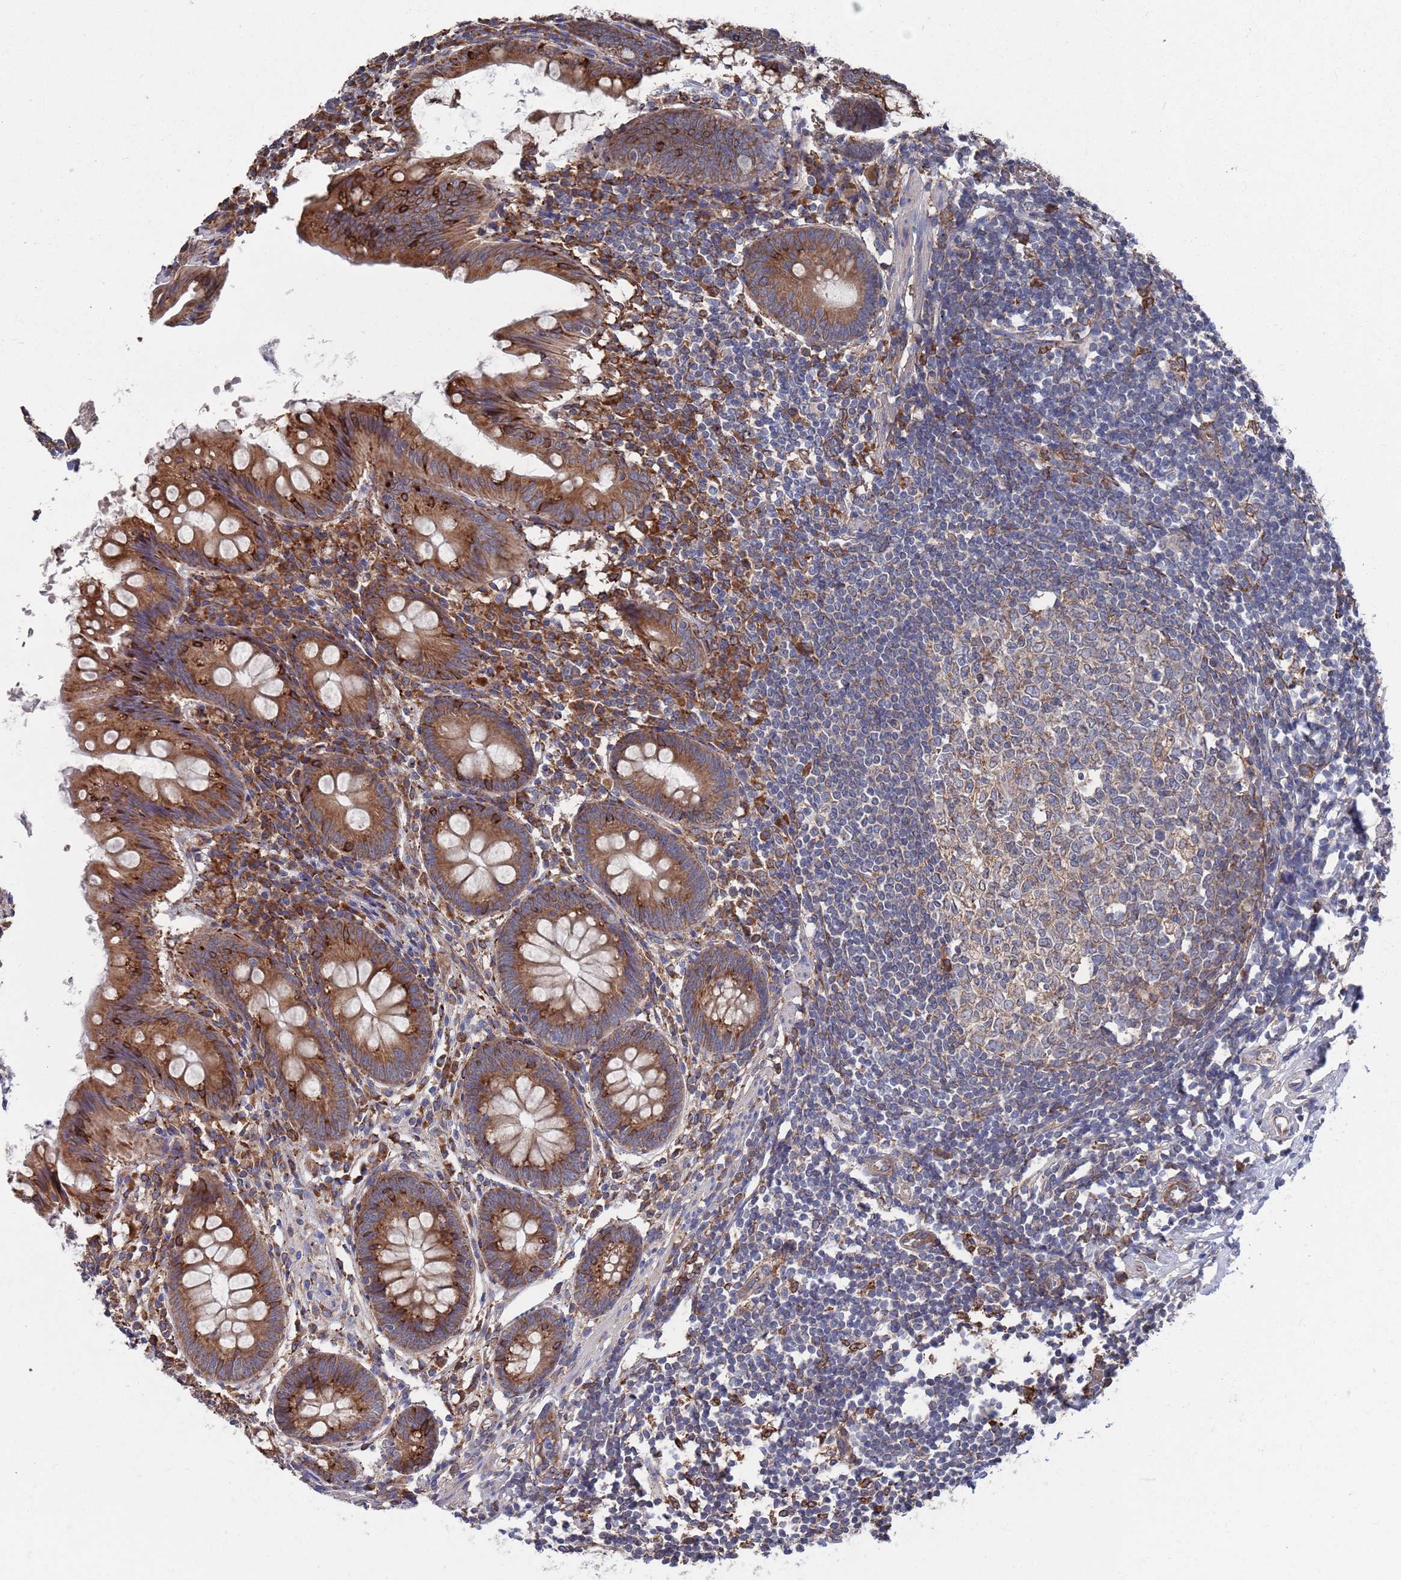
{"staining": {"intensity": "strong", "quantity": ">75%", "location": "cytoplasmic/membranous"}, "tissue": "appendix", "cell_type": "Glandular cells", "image_type": "normal", "snomed": [{"axis": "morphology", "description": "Normal tissue, NOS"}, {"axis": "topography", "description": "Appendix"}], "caption": "Immunohistochemistry micrograph of benign appendix: appendix stained using immunohistochemistry (IHC) exhibits high levels of strong protein expression localized specifically in the cytoplasmic/membranous of glandular cells, appearing as a cytoplasmic/membranous brown color.", "gene": "GID8", "patient": {"sex": "female", "age": 51}}